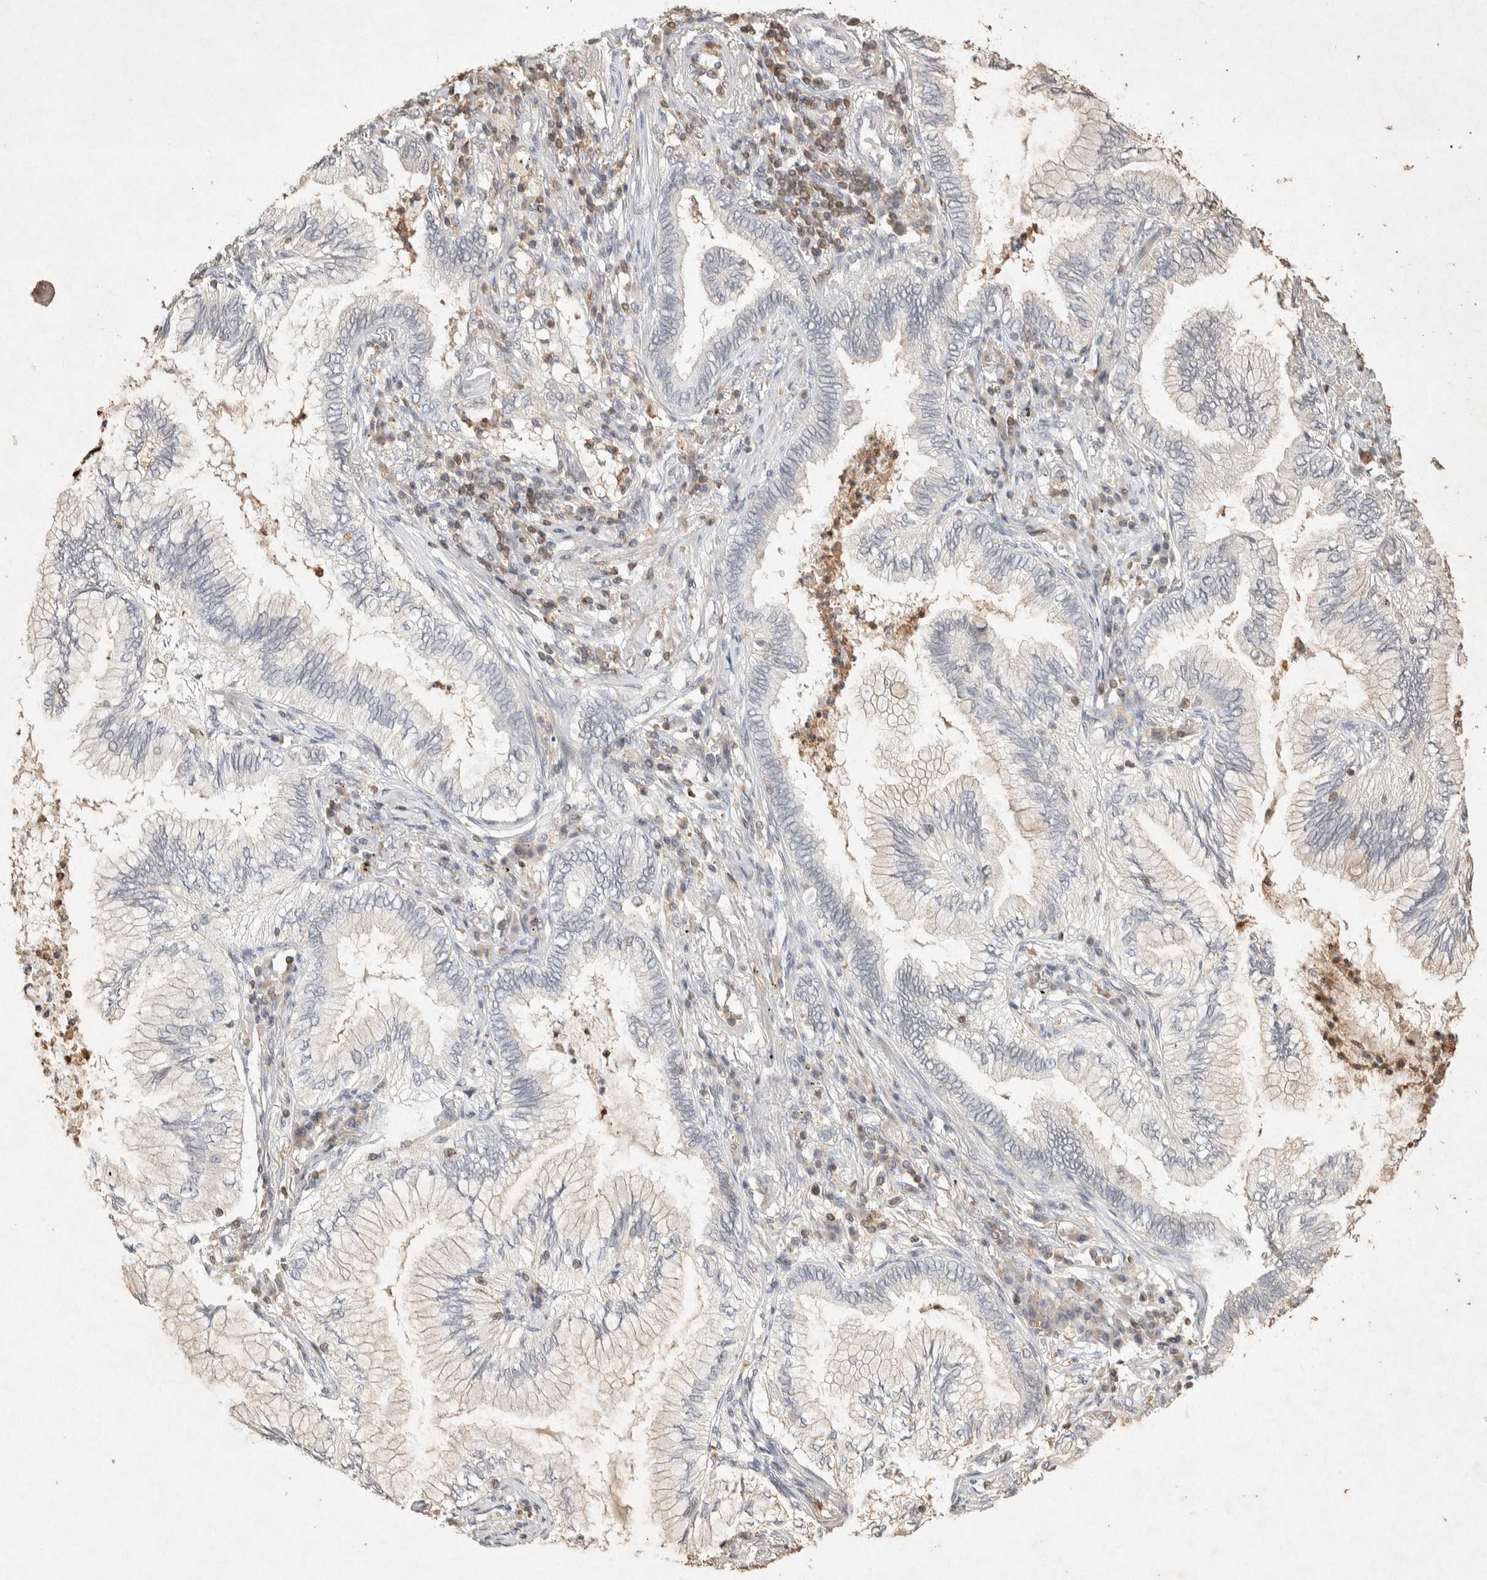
{"staining": {"intensity": "negative", "quantity": "none", "location": "none"}, "tissue": "lung cancer", "cell_type": "Tumor cells", "image_type": "cancer", "snomed": [{"axis": "morphology", "description": "Normal tissue, NOS"}, {"axis": "morphology", "description": "Adenocarcinoma, NOS"}, {"axis": "topography", "description": "Bronchus"}, {"axis": "topography", "description": "Lung"}], "caption": "An image of lung adenocarcinoma stained for a protein displays no brown staining in tumor cells.", "gene": "RAC2", "patient": {"sex": "female", "age": 70}}